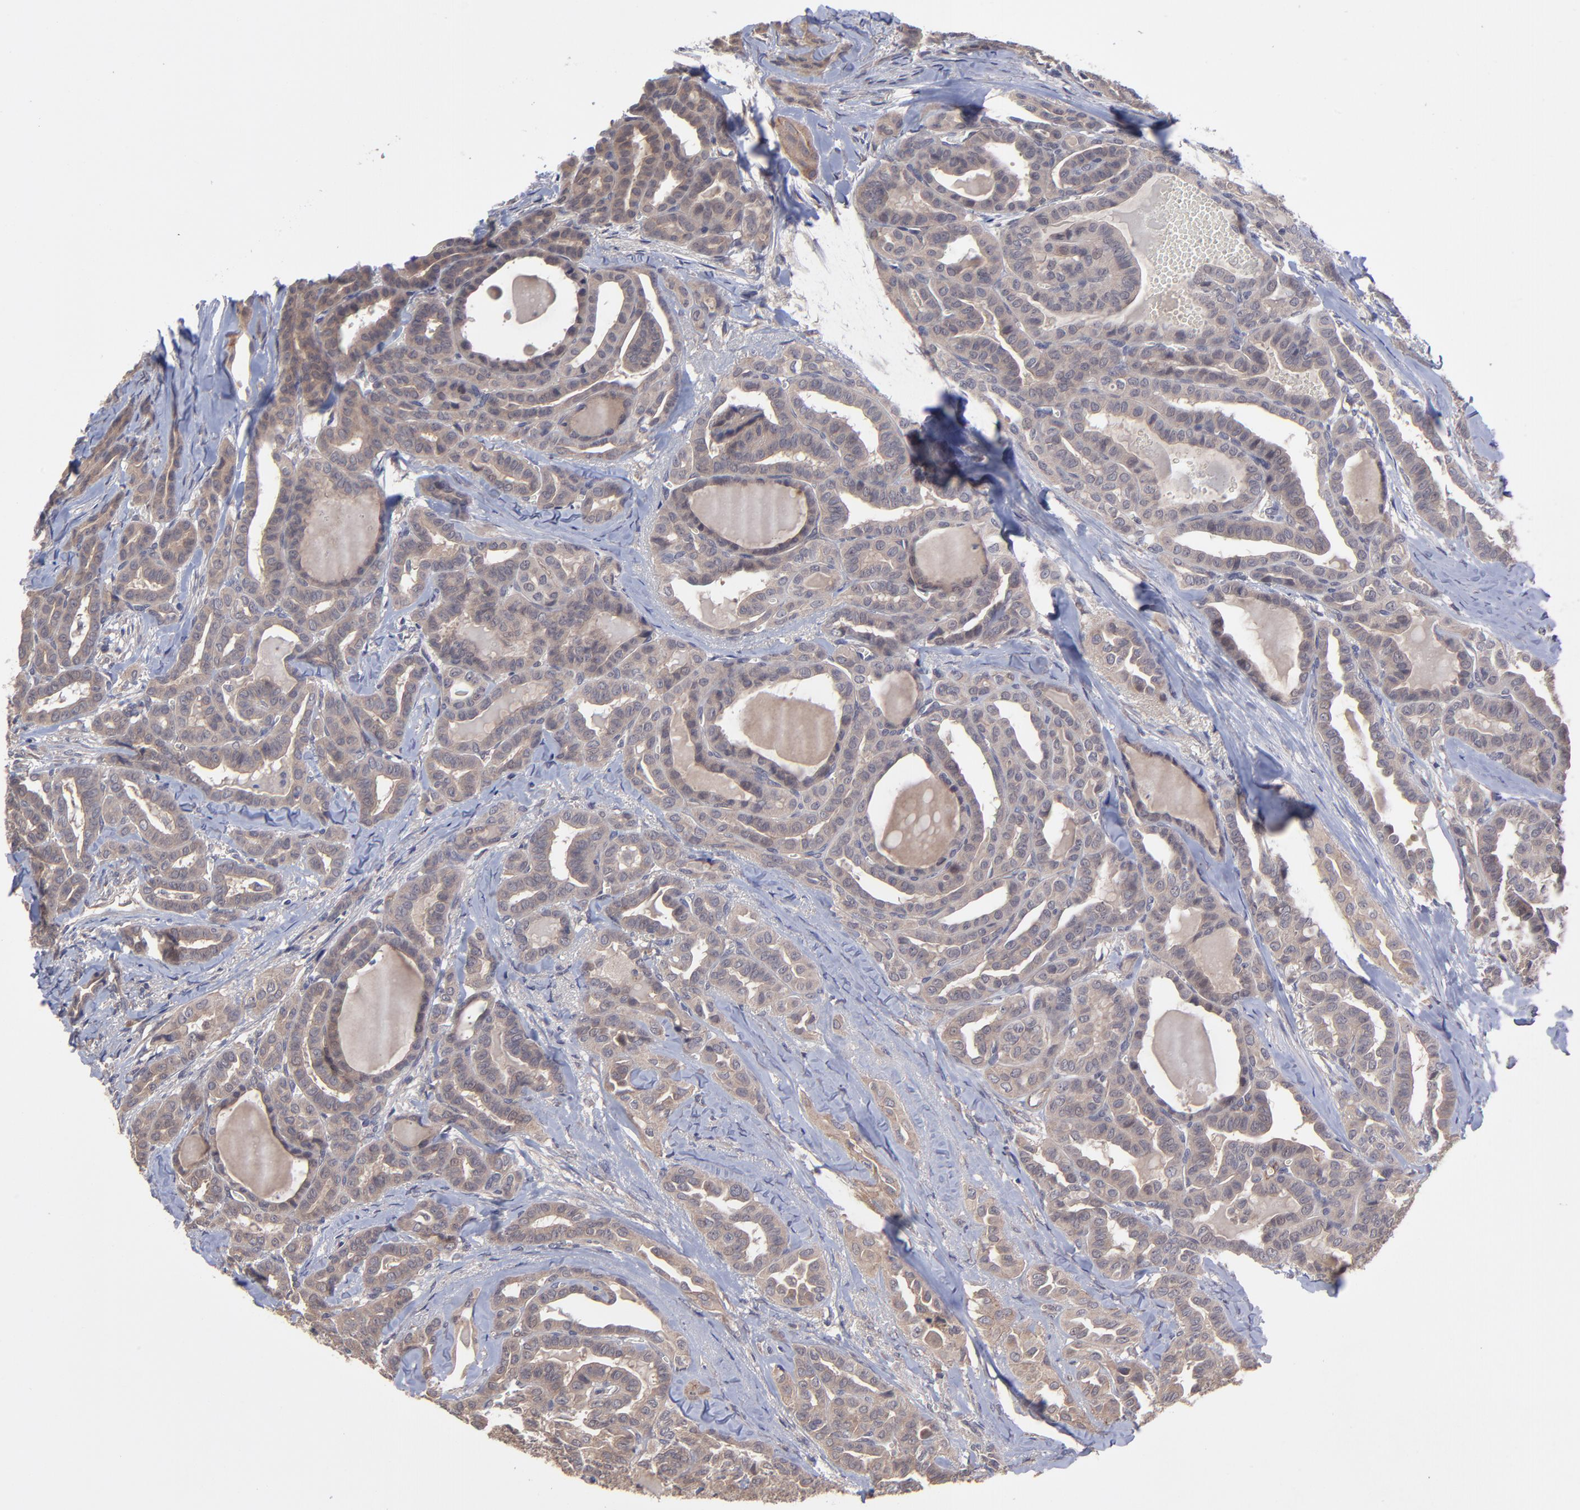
{"staining": {"intensity": "weak", "quantity": "25%-75%", "location": "cytoplasmic/membranous"}, "tissue": "thyroid cancer", "cell_type": "Tumor cells", "image_type": "cancer", "snomed": [{"axis": "morphology", "description": "Carcinoma, NOS"}, {"axis": "topography", "description": "Thyroid gland"}], "caption": "Protein staining of thyroid cancer tissue displays weak cytoplasmic/membranous positivity in approximately 25%-75% of tumor cells.", "gene": "ZNF780B", "patient": {"sex": "female", "age": 91}}